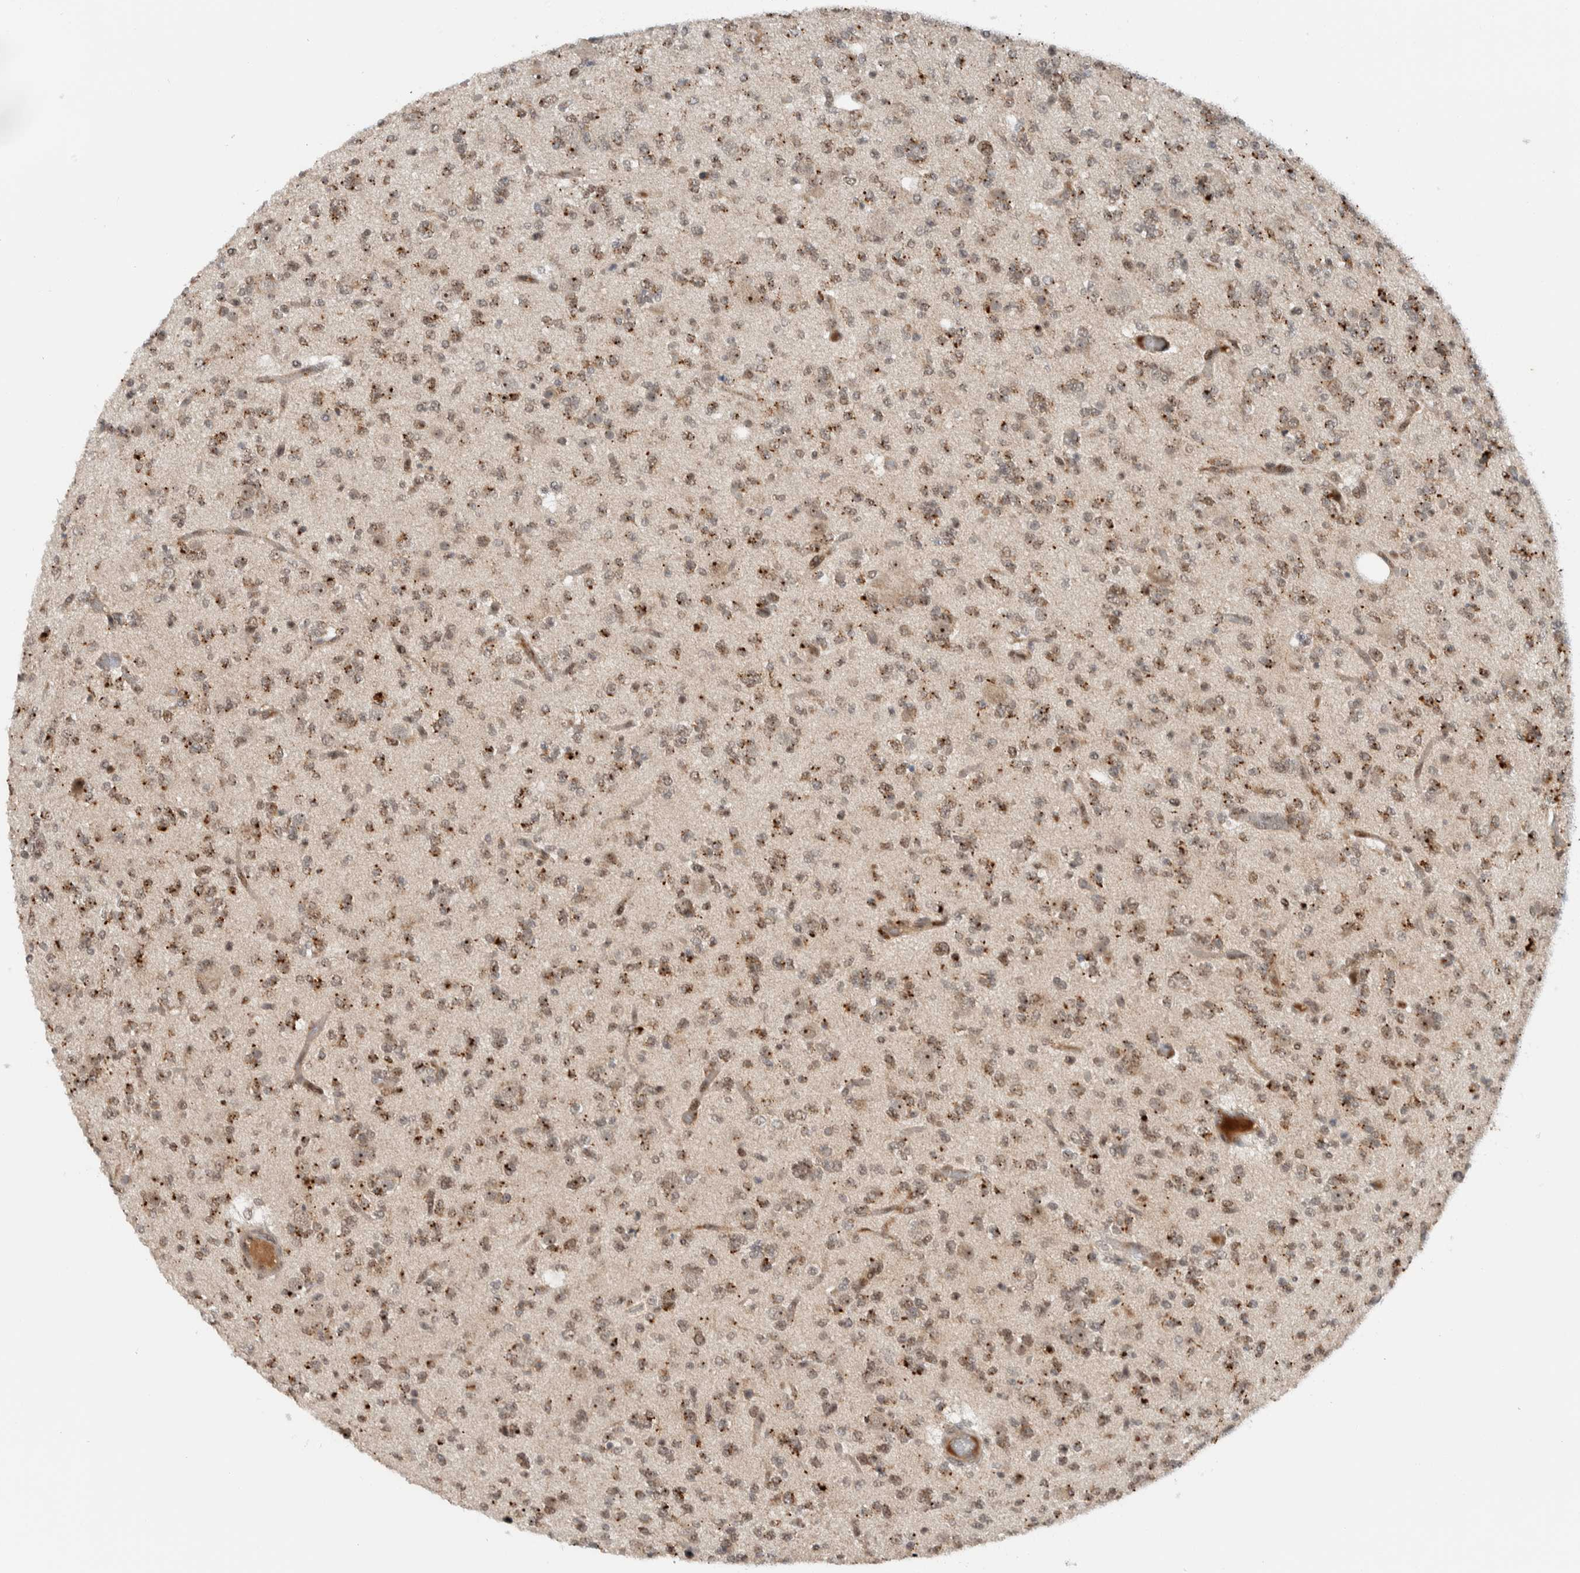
{"staining": {"intensity": "strong", "quantity": ">75%", "location": "cytoplasmic/membranous"}, "tissue": "glioma", "cell_type": "Tumor cells", "image_type": "cancer", "snomed": [{"axis": "morphology", "description": "Glioma, malignant, Low grade"}, {"axis": "topography", "description": "Brain"}], "caption": "Strong cytoplasmic/membranous expression is seen in about >75% of tumor cells in low-grade glioma (malignant). The protein of interest is stained brown, and the nuclei are stained in blue (DAB IHC with brightfield microscopy, high magnification).", "gene": "ZFP91", "patient": {"sex": "male", "age": 38}}